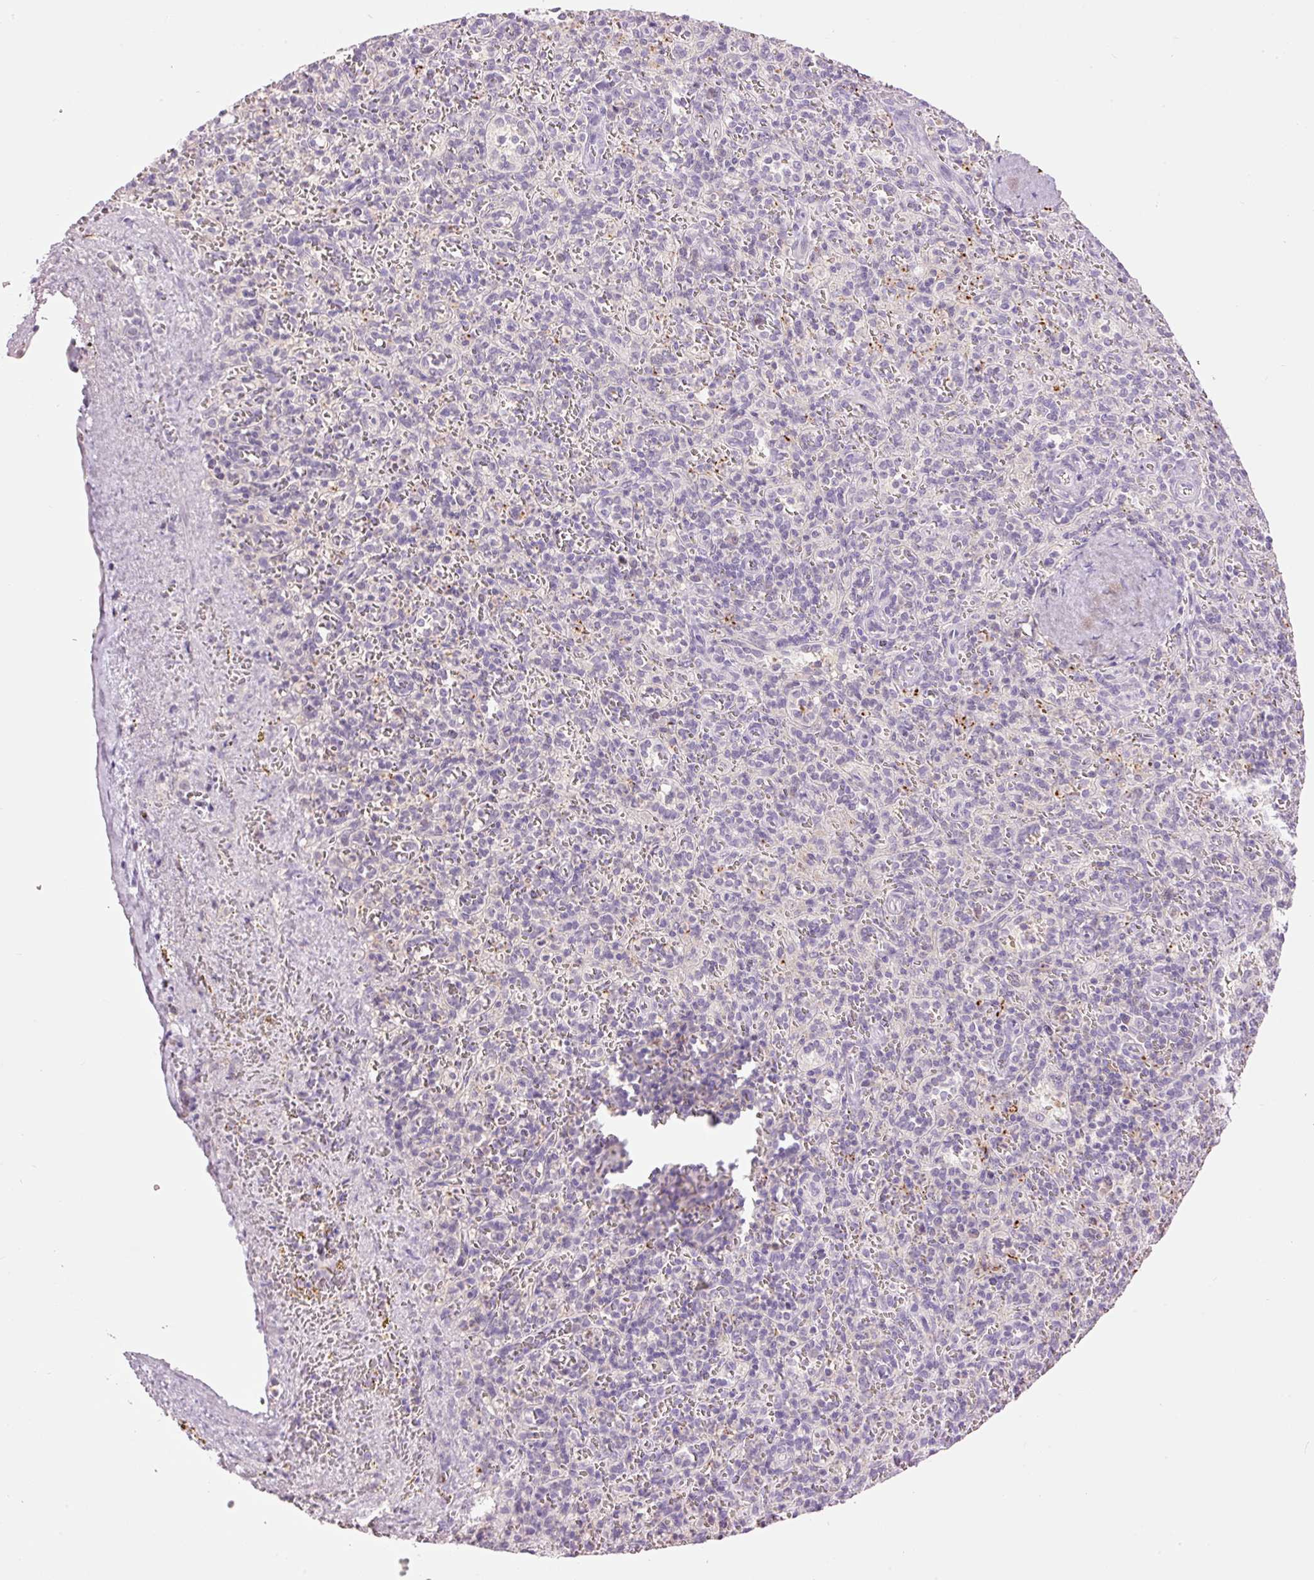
{"staining": {"intensity": "negative", "quantity": "none", "location": "none"}, "tissue": "spleen", "cell_type": "Cells in red pulp", "image_type": "normal", "snomed": [{"axis": "morphology", "description": "Normal tissue, NOS"}, {"axis": "topography", "description": "Spleen"}], "caption": "Photomicrograph shows no protein expression in cells in red pulp of unremarkable spleen. (DAB IHC visualized using brightfield microscopy, high magnification).", "gene": "LY6G6D", "patient": {"sex": "female", "age": 70}}